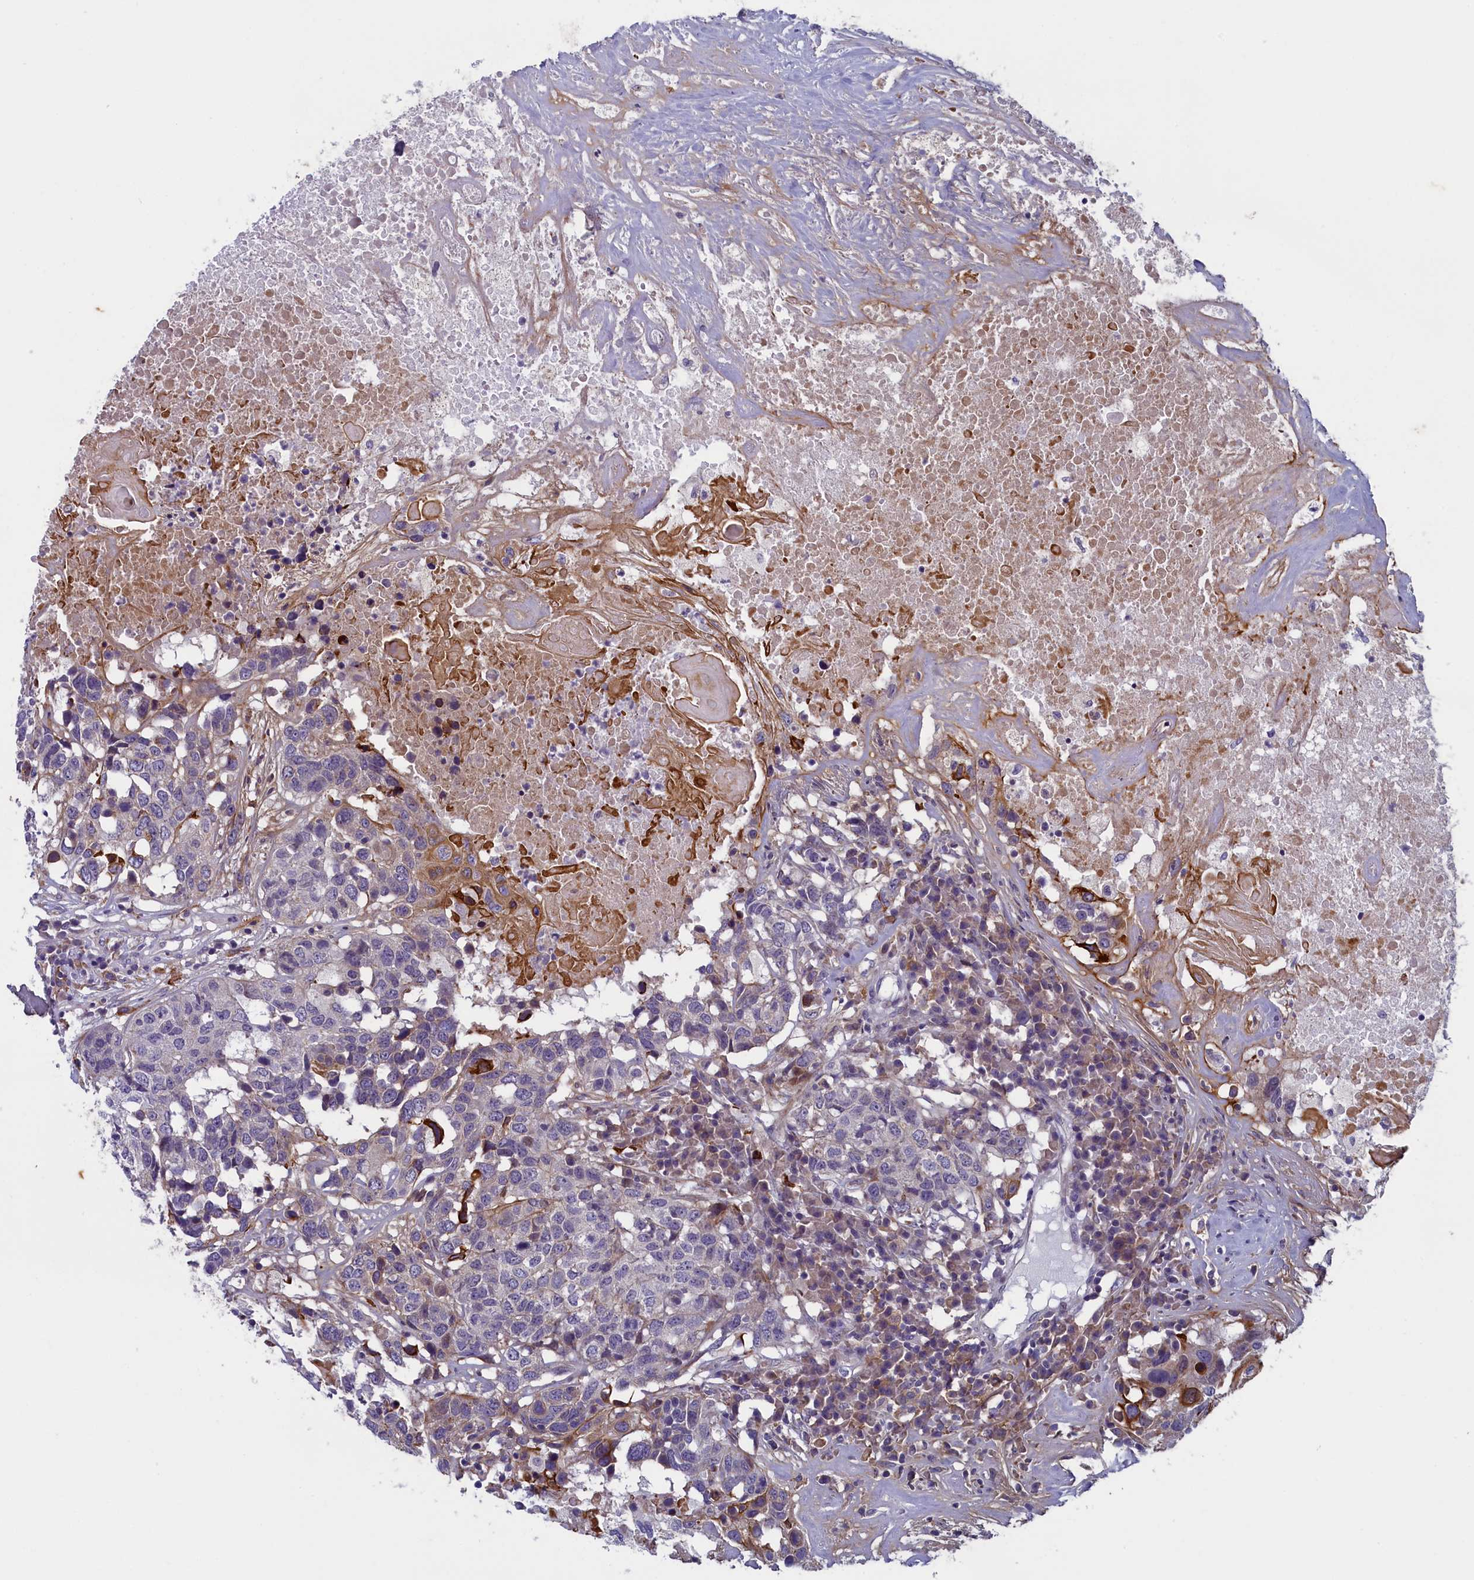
{"staining": {"intensity": "weak", "quantity": "<25%", "location": "cytoplasmic/membranous"}, "tissue": "head and neck cancer", "cell_type": "Tumor cells", "image_type": "cancer", "snomed": [{"axis": "morphology", "description": "Squamous cell carcinoma, NOS"}, {"axis": "topography", "description": "Head-Neck"}], "caption": "The immunohistochemistry (IHC) histopathology image has no significant expression in tumor cells of squamous cell carcinoma (head and neck) tissue.", "gene": "ANKRD39", "patient": {"sex": "male", "age": 66}}